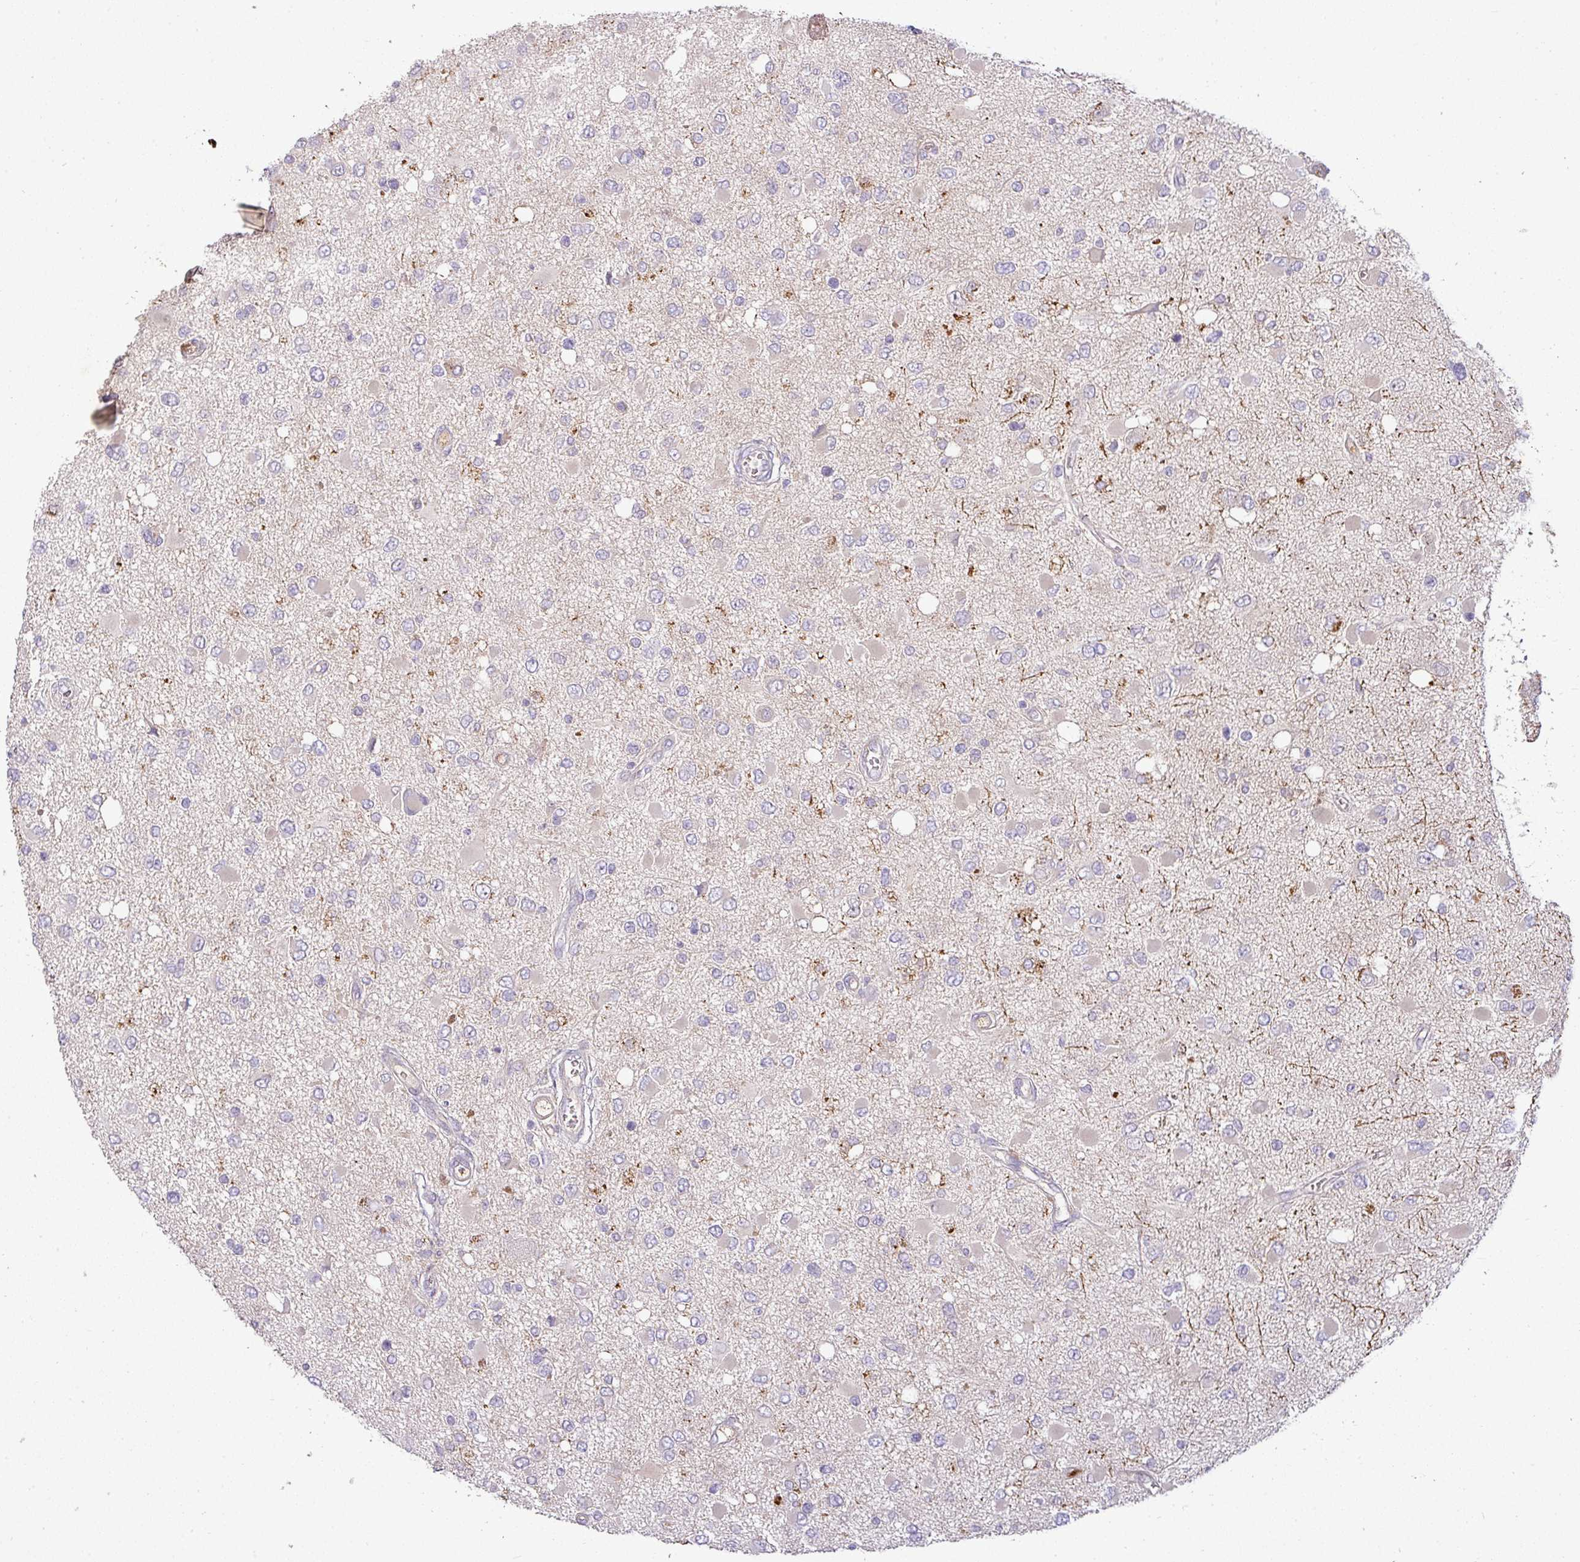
{"staining": {"intensity": "negative", "quantity": "none", "location": "none"}, "tissue": "glioma", "cell_type": "Tumor cells", "image_type": "cancer", "snomed": [{"axis": "morphology", "description": "Glioma, malignant, High grade"}, {"axis": "topography", "description": "Brain"}], "caption": "Human malignant glioma (high-grade) stained for a protein using IHC demonstrates no expression in tumor cells.", "gene": "APOM", "patient": {"sex": "male", "age": 53}}